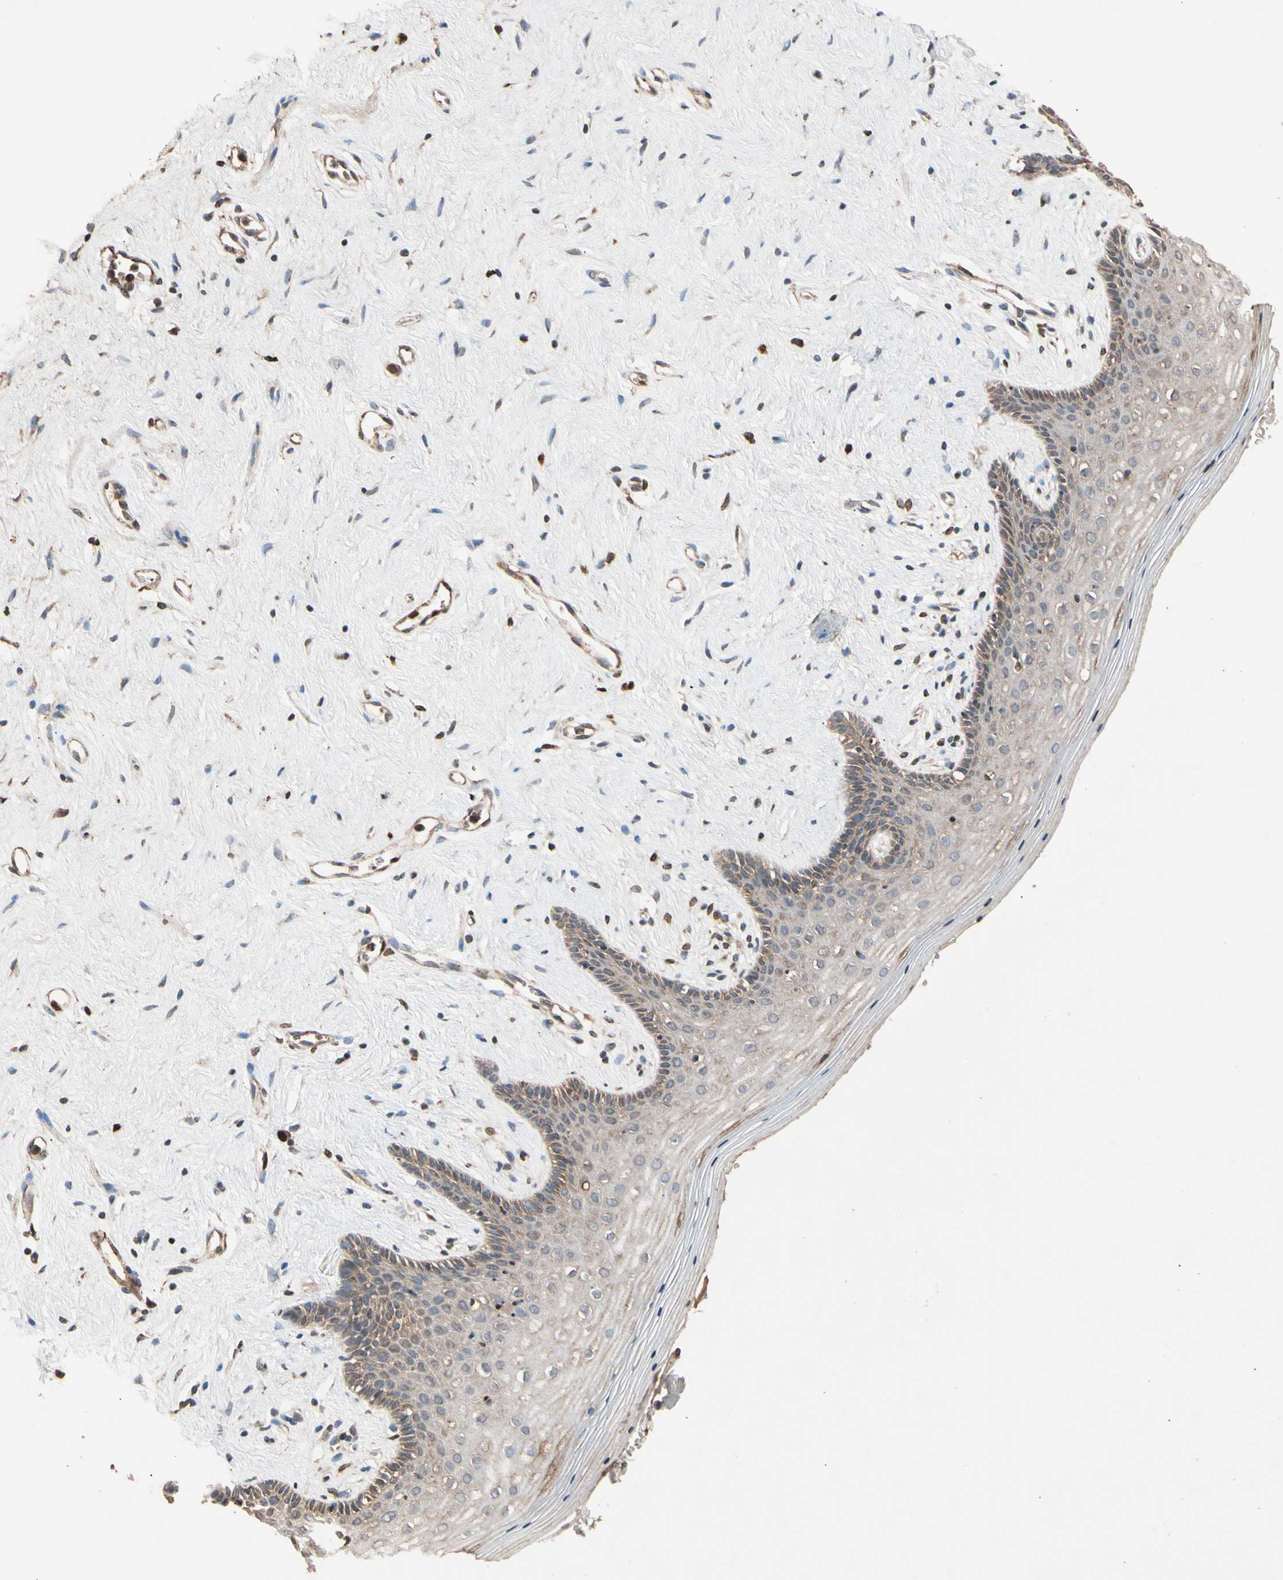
{"staining": {"intensity": "weak", "quantity": ">75%", "location": "cytoplasmic/membranous"}, "tissue": "vagina", "cell_type": "Squamous epithelial cells", "image_type": "normal", "snomed": [{"axis": "morphology", "description": "Normal tissue, NOS"}, {"axis": "topography", "description": "Vagina"}], "caption": "Weak cytoplasmic/membranous protein expression is identified in about >75% of squamous epithelial cells in vagina.", "gene": "PRDX4", "patient": {"sex": "female", "age": 44}}